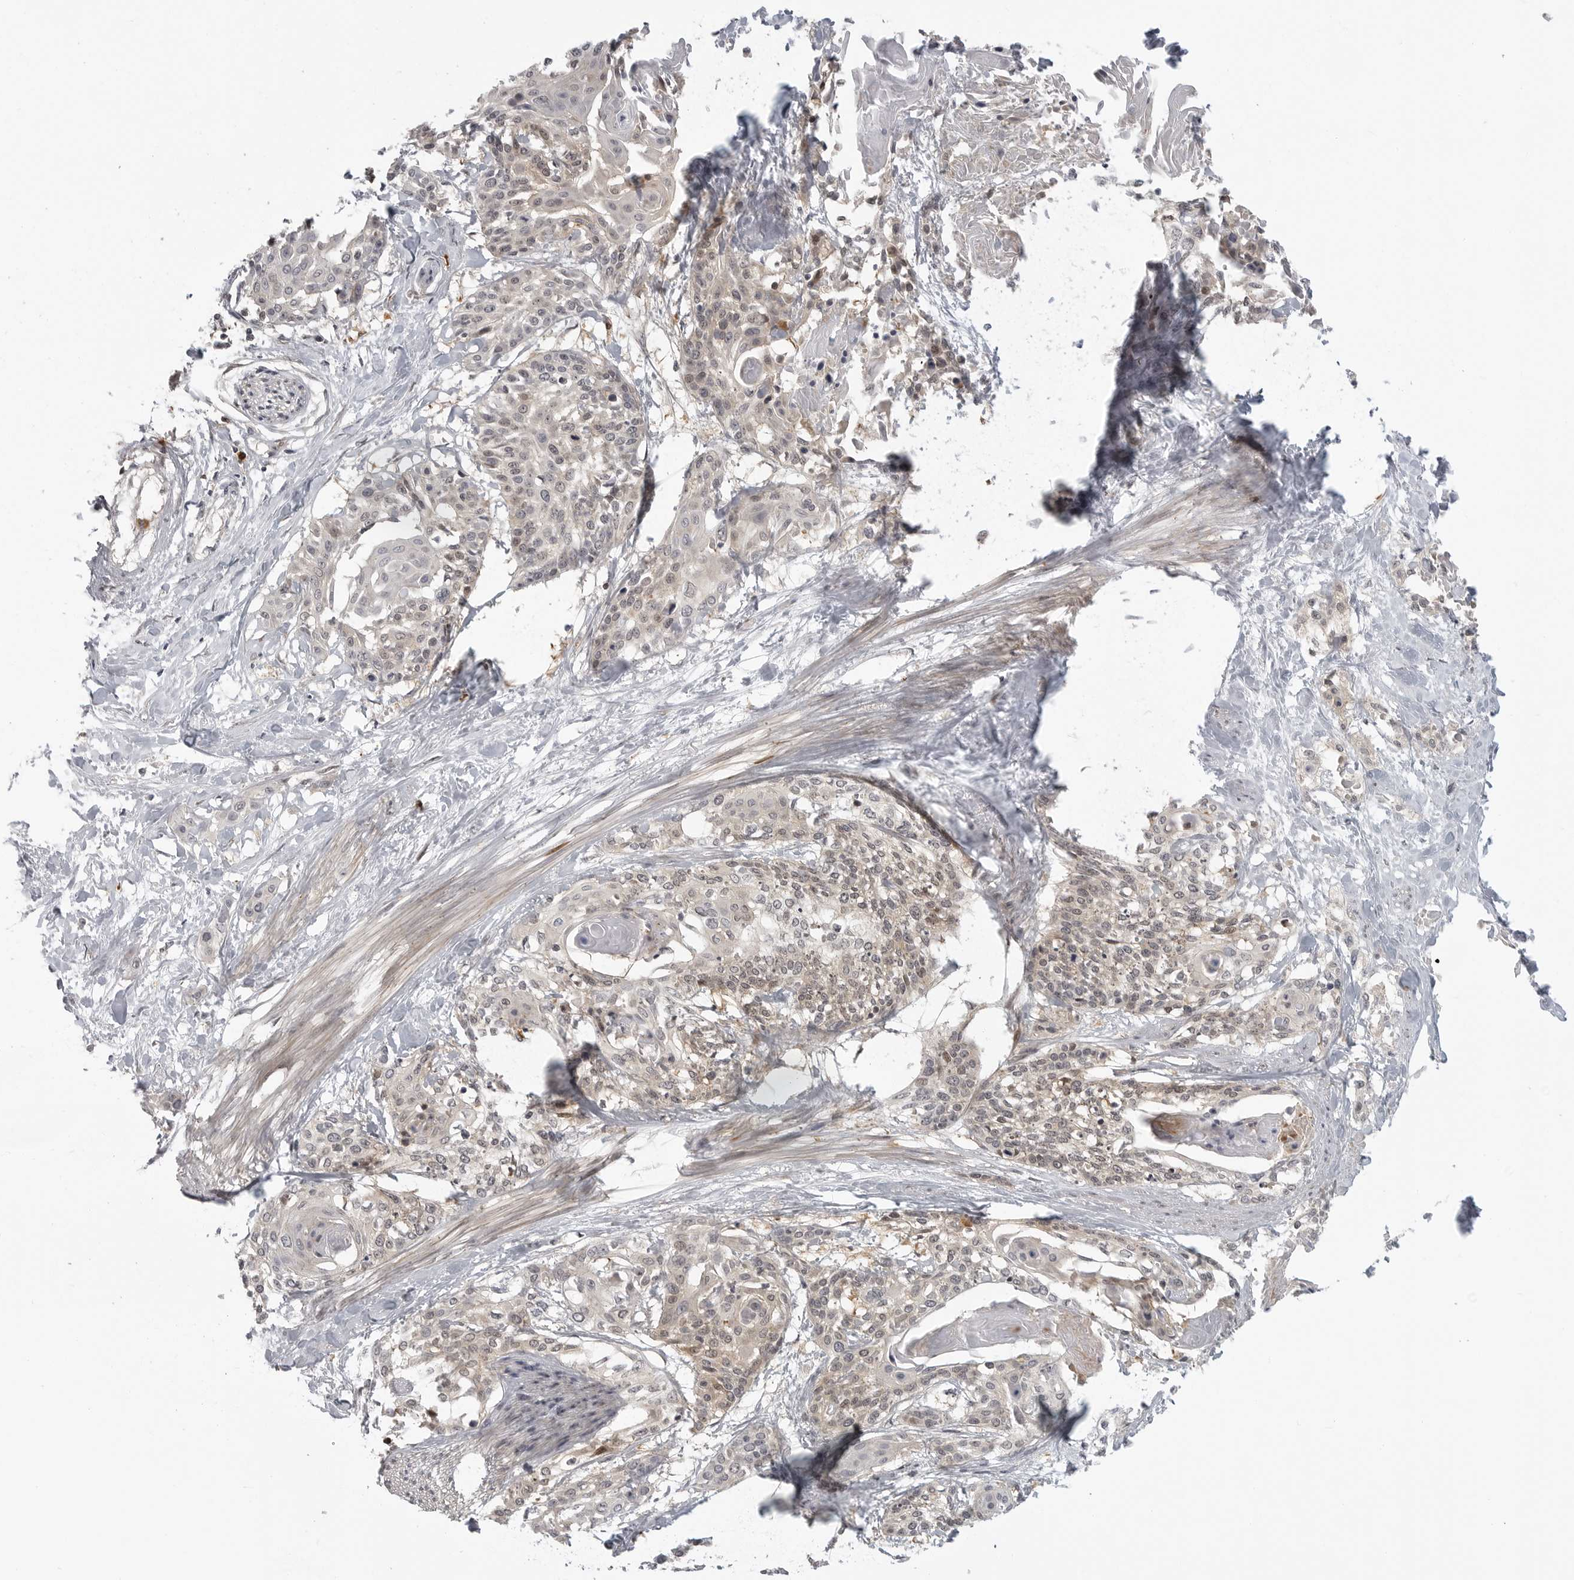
{"staining": {"intensity": "weak", "quantity": "25%-75%", "location": "nuclear"}, "tissue": "cervical cancer", "cell_type": "Tumor cells", "image_type": "cancer", "snomed": [{"axis": "morphology", "description": "Squamous cell carcinoma, NOS"}, {"axis": "topography", "description": "Cervix"}], "caption": "Cervical squamous cell carcinoma was stained to show a protein in brown. There is low levels of weak nuclear staining in approximately 25%-75% of tumor cells.", "gene": "CTIF", "patient": {"sex": "female", "age": 57}}